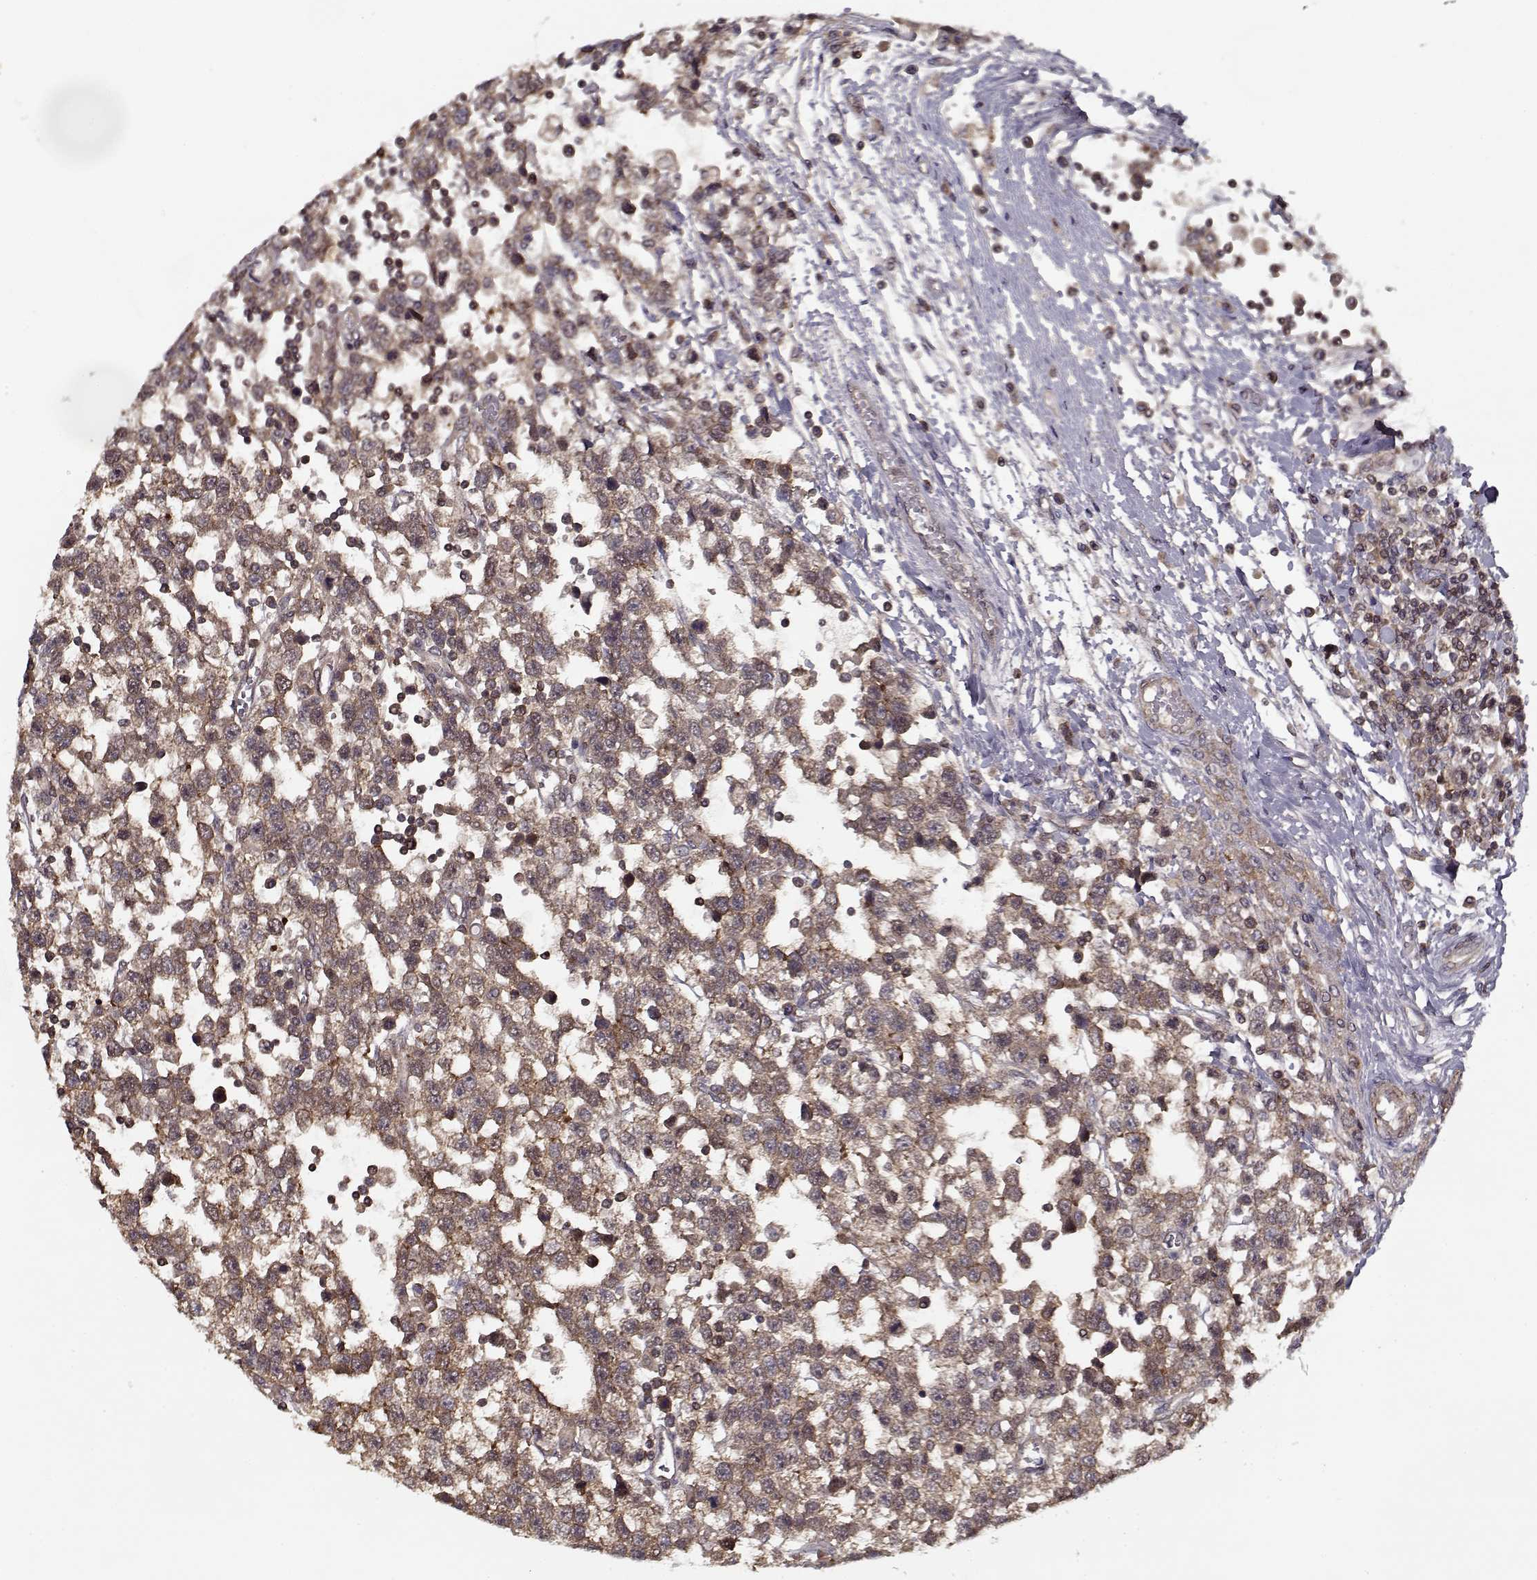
{"staining": {"intensity": "moderate", "quantity": "25%-75%", "location": "cytoplasmic/membranous"}, "tissue": "testis cancer", "cell_type": "Tumor cells", "image_type": "cancer", "snomed": [{"axis": "morphology", "description": "Seminoma, NOS"}, {"axis": "topography", "description": "Testis"}], "caption": "Protein staining by immunohistochemistry reveals moderate cytoplasmic/membranous positivity in approximately 25%-75% of tumor cells in seminoma (testis). The staining was performed using DAB to visualize the protein expression in brown, while the nuclei were stained in blue with hematoxylin (Magnification: 20x).", "gene": "PPP1R12A", "patient": {"sex": "male", "age": 34}}